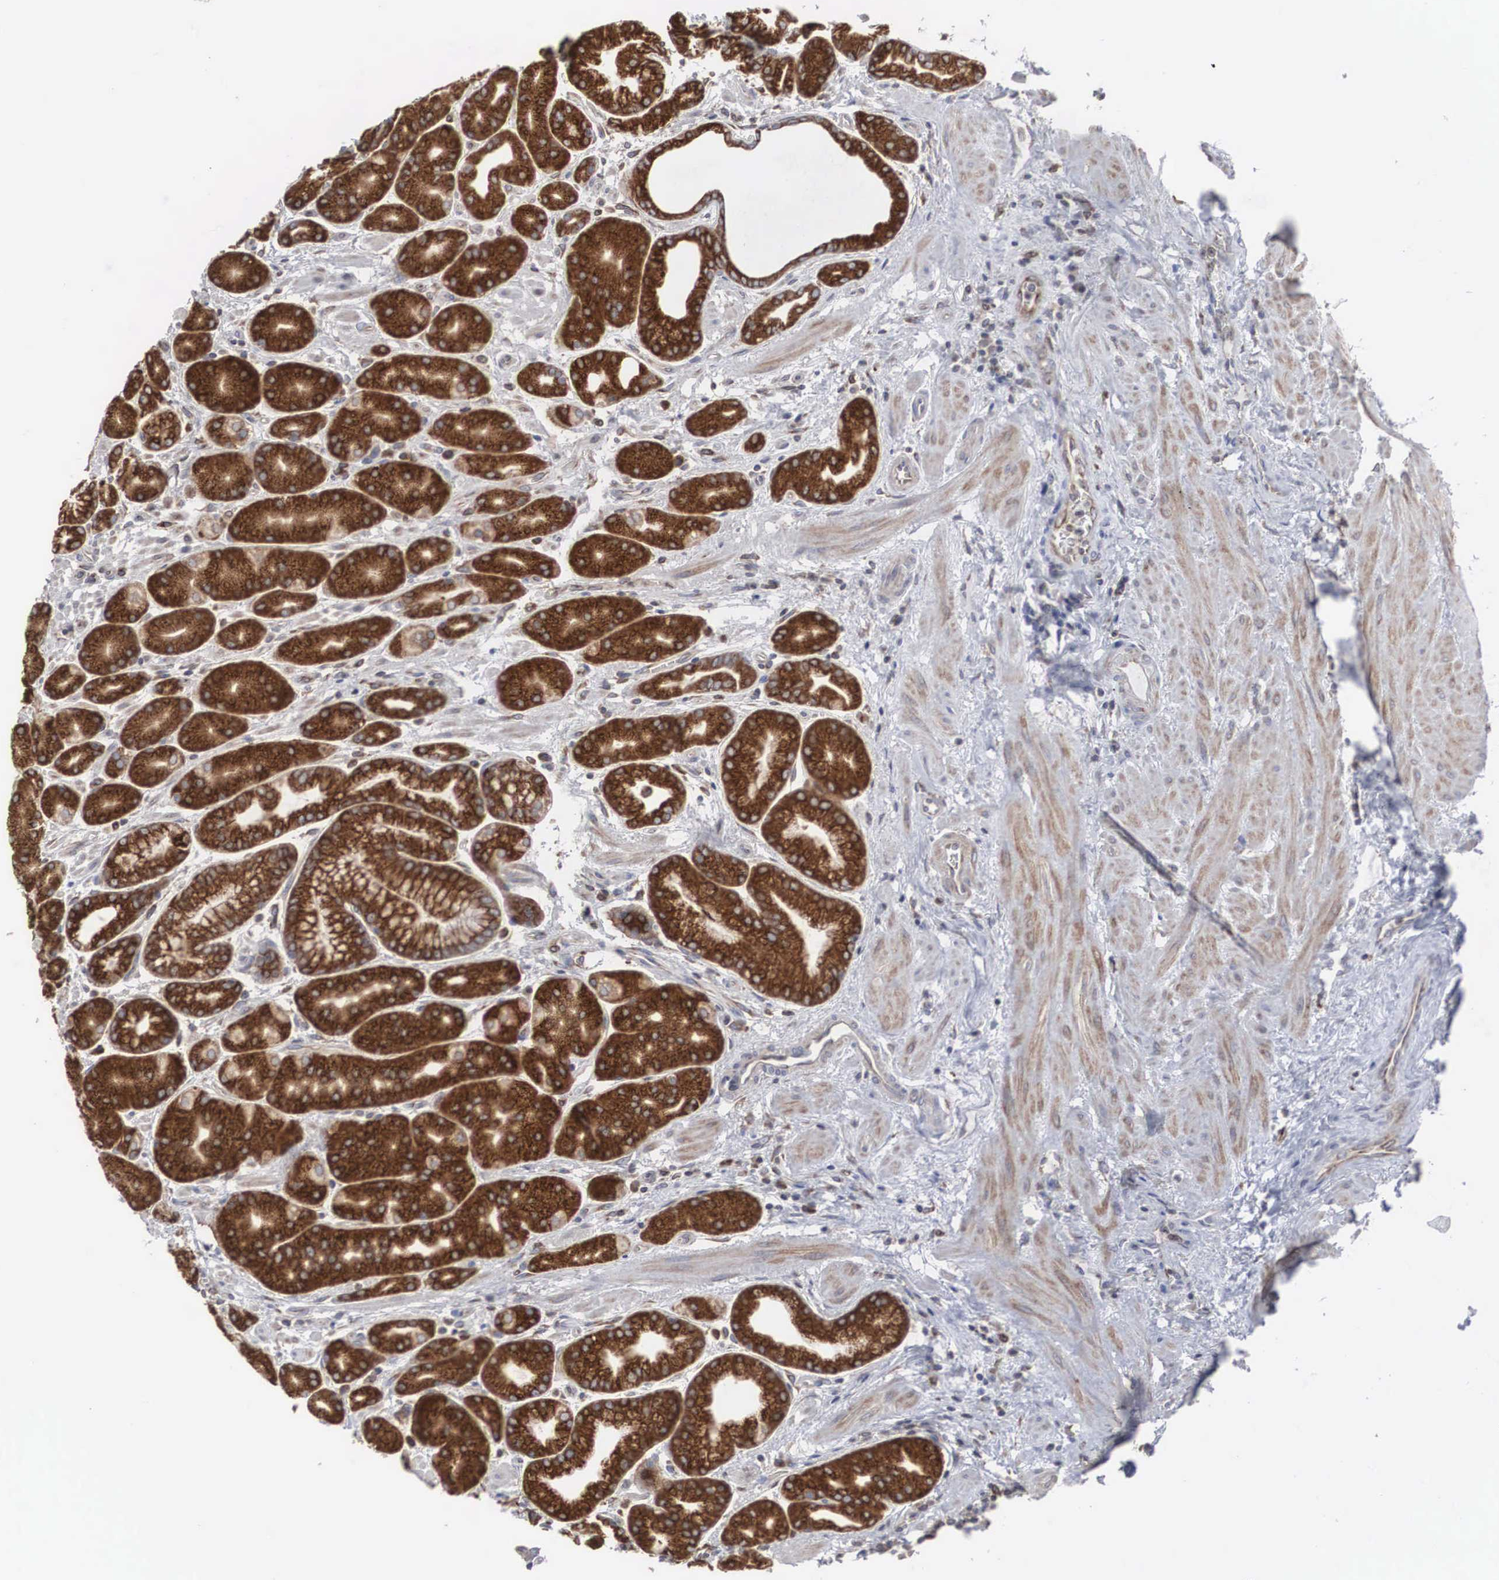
{"staining": {"intensity": "strong", "quantity": ">75%", "location": "cytoplasmic/membranous"}, "tissue": "stomach", "cell_type": "Glandular cells", "image_type": "normal", "snomed": [{"axis": "morphology", "description": "Normal tissue, NOS"}, {"axis": "topography", "description": "Stomach, upper"}], "caption": "A histopathology image of stomach stained for a protein reveals strong cytoplasmic/membranous brown staining in glandular cells. The protein of interest is shown in brown color, while the nuclei are stained blue.", "gene": "CTAGE15", "patient": {"sex": "male", "age": 72}}